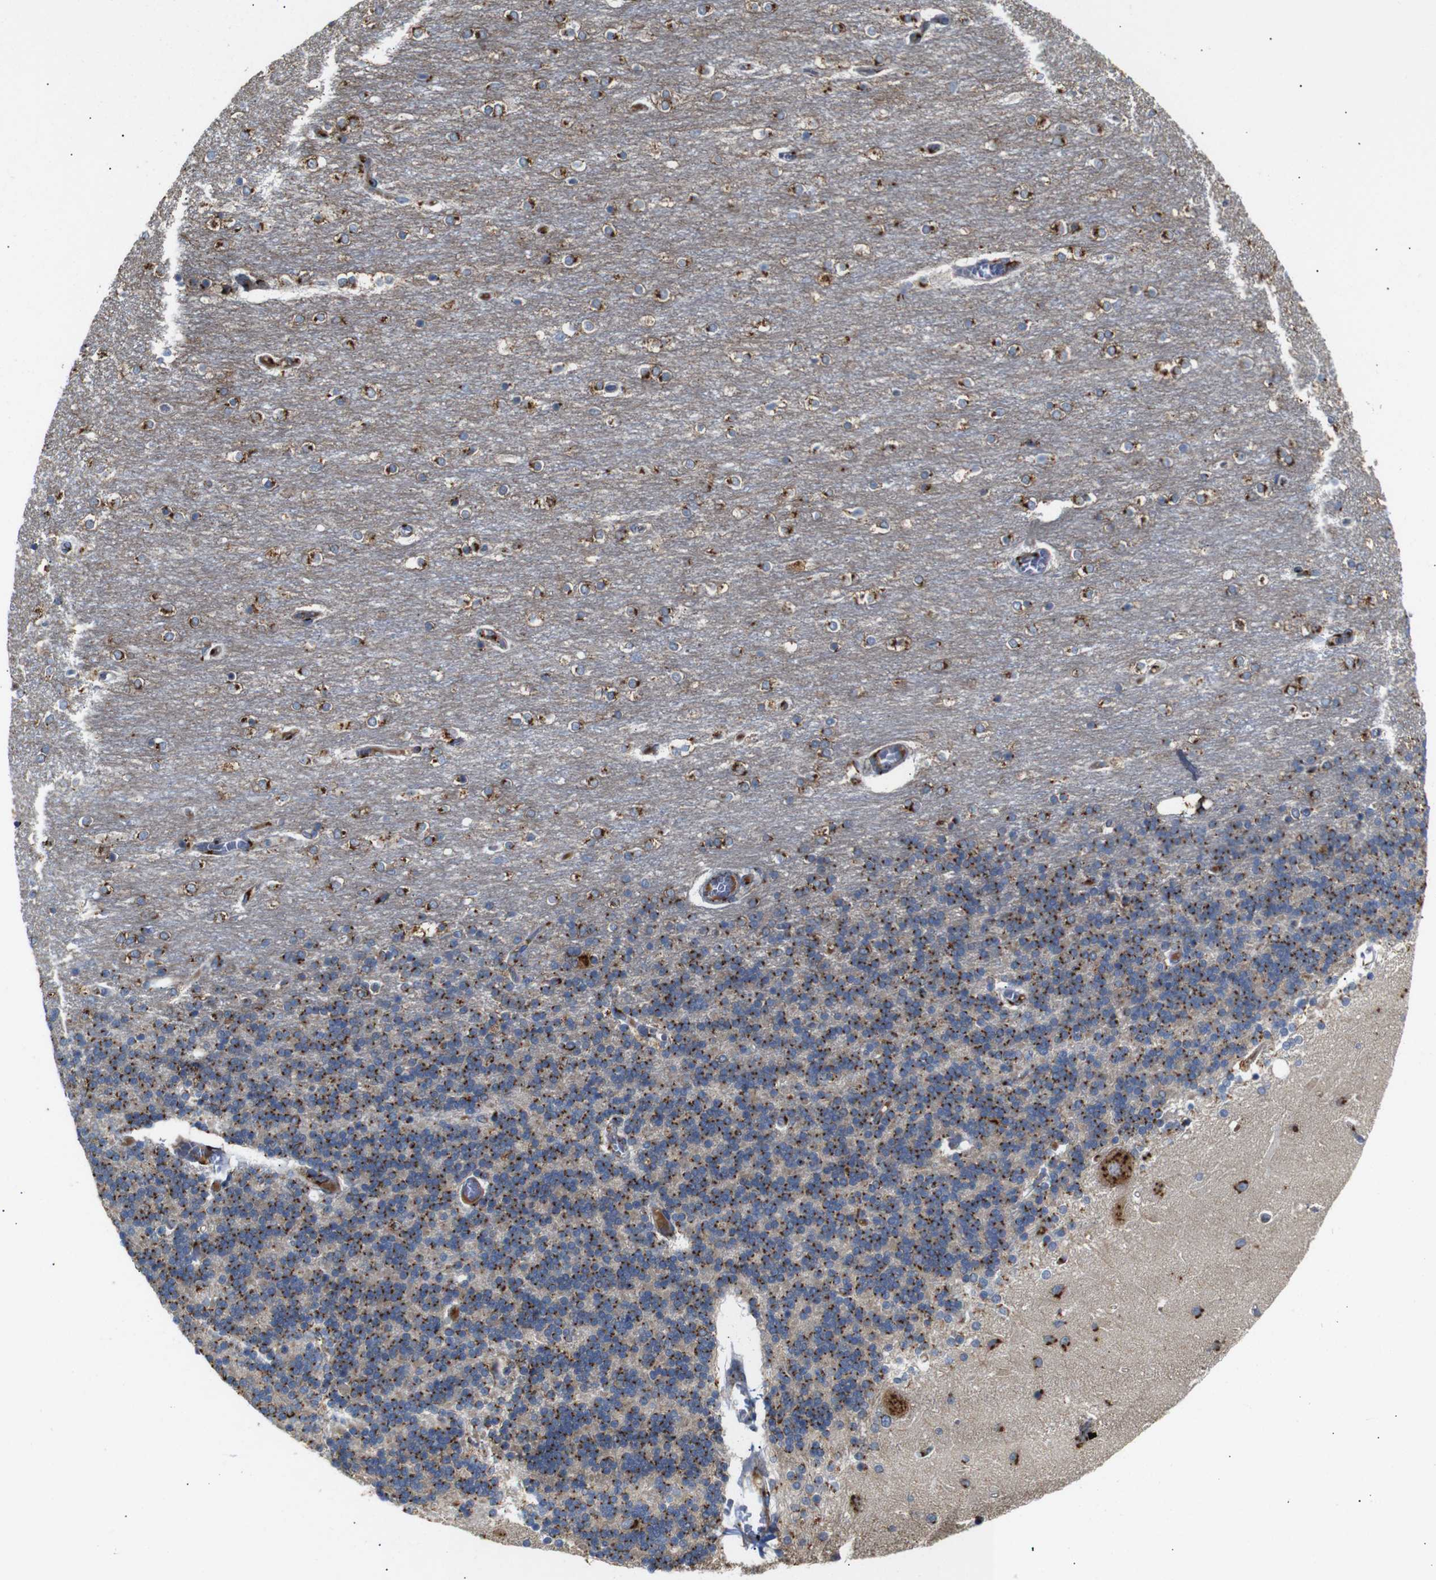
{"staining": {"intensity": "strong", "quantity": ">75%", "location": "cytoplasmic/membranous"}, "tissue": "cerebellum", "cell_type": "Cells in granular layer", "image_type": "normal", "snomed": [{"axis": "morphology", "description": "Normal tissue, NOS"}, {"axis": "topography", "description": "Cerebellum"}], "caption": "Strong cytoplasmic/membranous expression is seen in approximately >75% of cells in granular layer in unremarkable cerebellum. (DAB IHC with brightfield microscopy, high magnification).", "gene": "TGOLN2", "patient": {"sex": "female", "age": 54}}